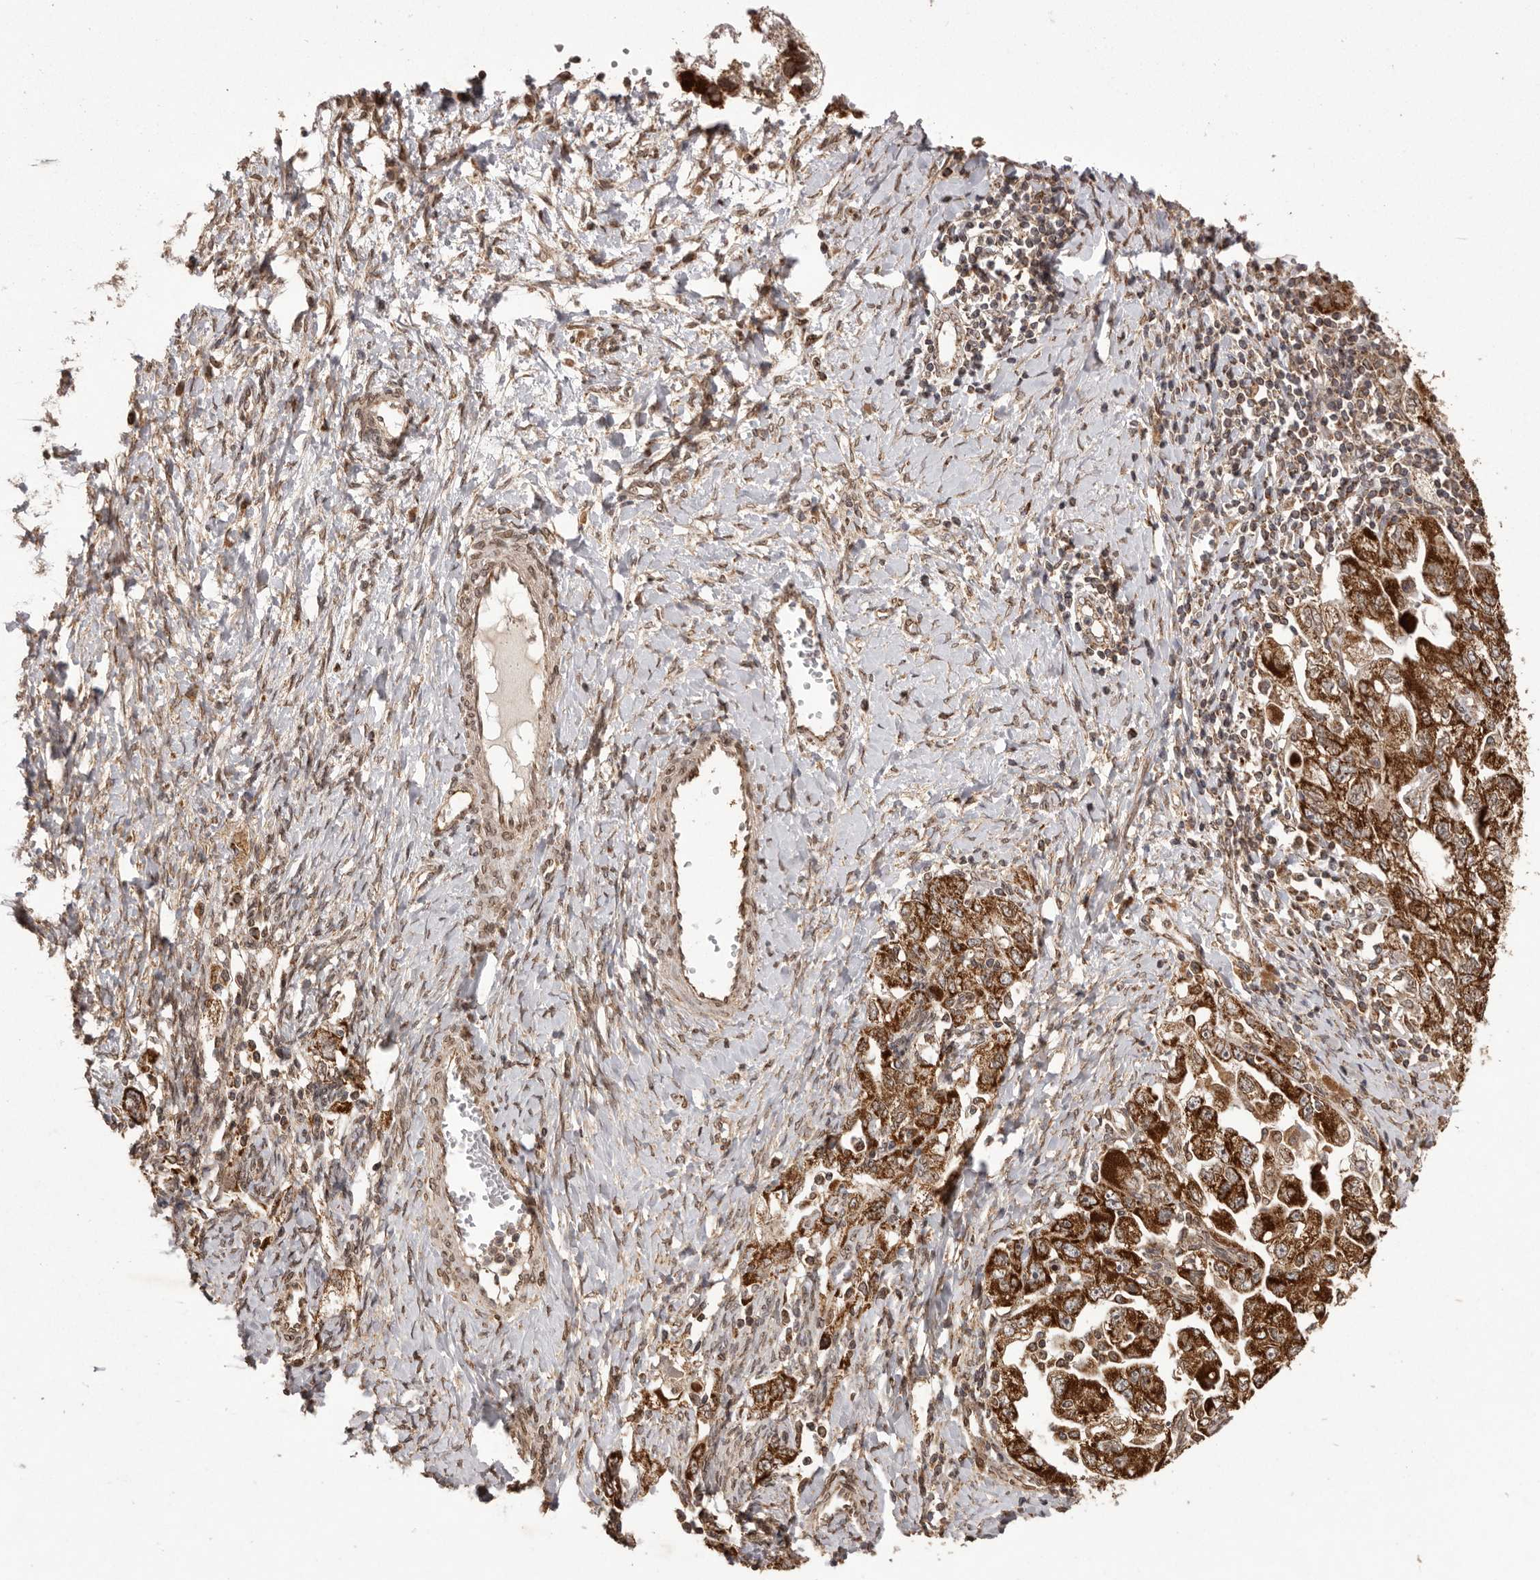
{"staining": {"intensity": "strong", "quantity": ">75%", "location": "cytoplasmic/membranous"}, "tissue": "ovarian cancer", "cell_type": "Tumor cells", "image_type": "cancer", "snomed": [{"axis": "morphology", "description": "Carcinoma, NOS"}, {"axis": "morphology", "description": "Cystadenocarcinoma, serous, NOS"}, {"axis": "topography", "description": "Ovary"}], "caption": "Immunohistochemical staining of ovarian serous cystadenocarcinoma displays high levels of strong cytoplasmic/membranous protein staining in approximately >75% of tumor cells.", "gene": "CHRM2", "patient": {"sex": "female", "age": 69}}